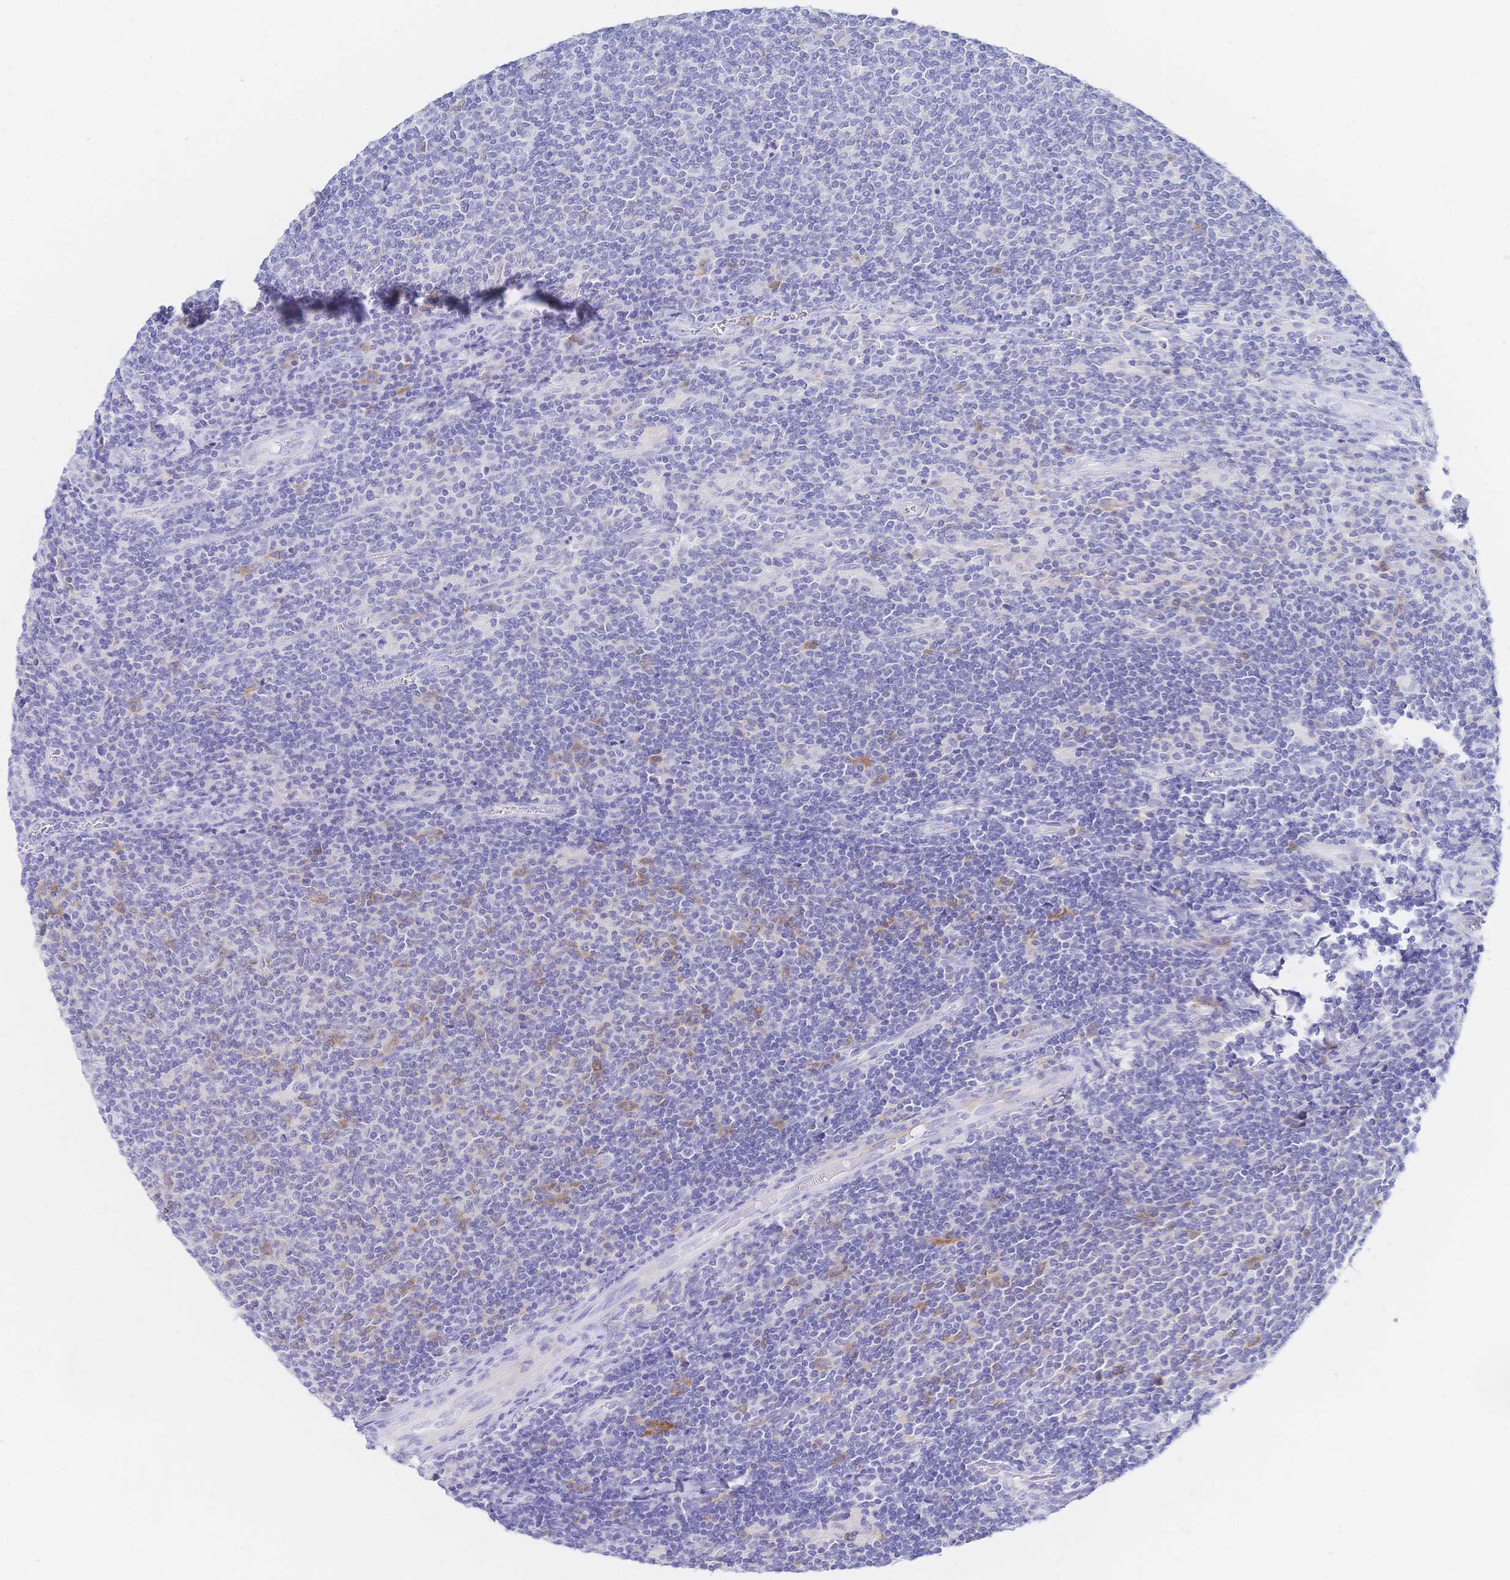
{"staining": {"intensity": "negative", "quantity": "none", "location": "none"}, "tissue": "lymphoma", "cell_type": "Tumor cells", "image_type": "cancer", "snomed": [{"axis": "morphology", "description": "Malignant lymphoma, non-Hodgkin's type, Low grade"}, {"axis": "topography", "description": "Lymph node"}], "caption": "Tumor cells show no significant staining in low-grade malignant lymphoma, non-Hodgkin's type.", "gene": "RRM1", "patient": {"sex": "male", "age": 52}}